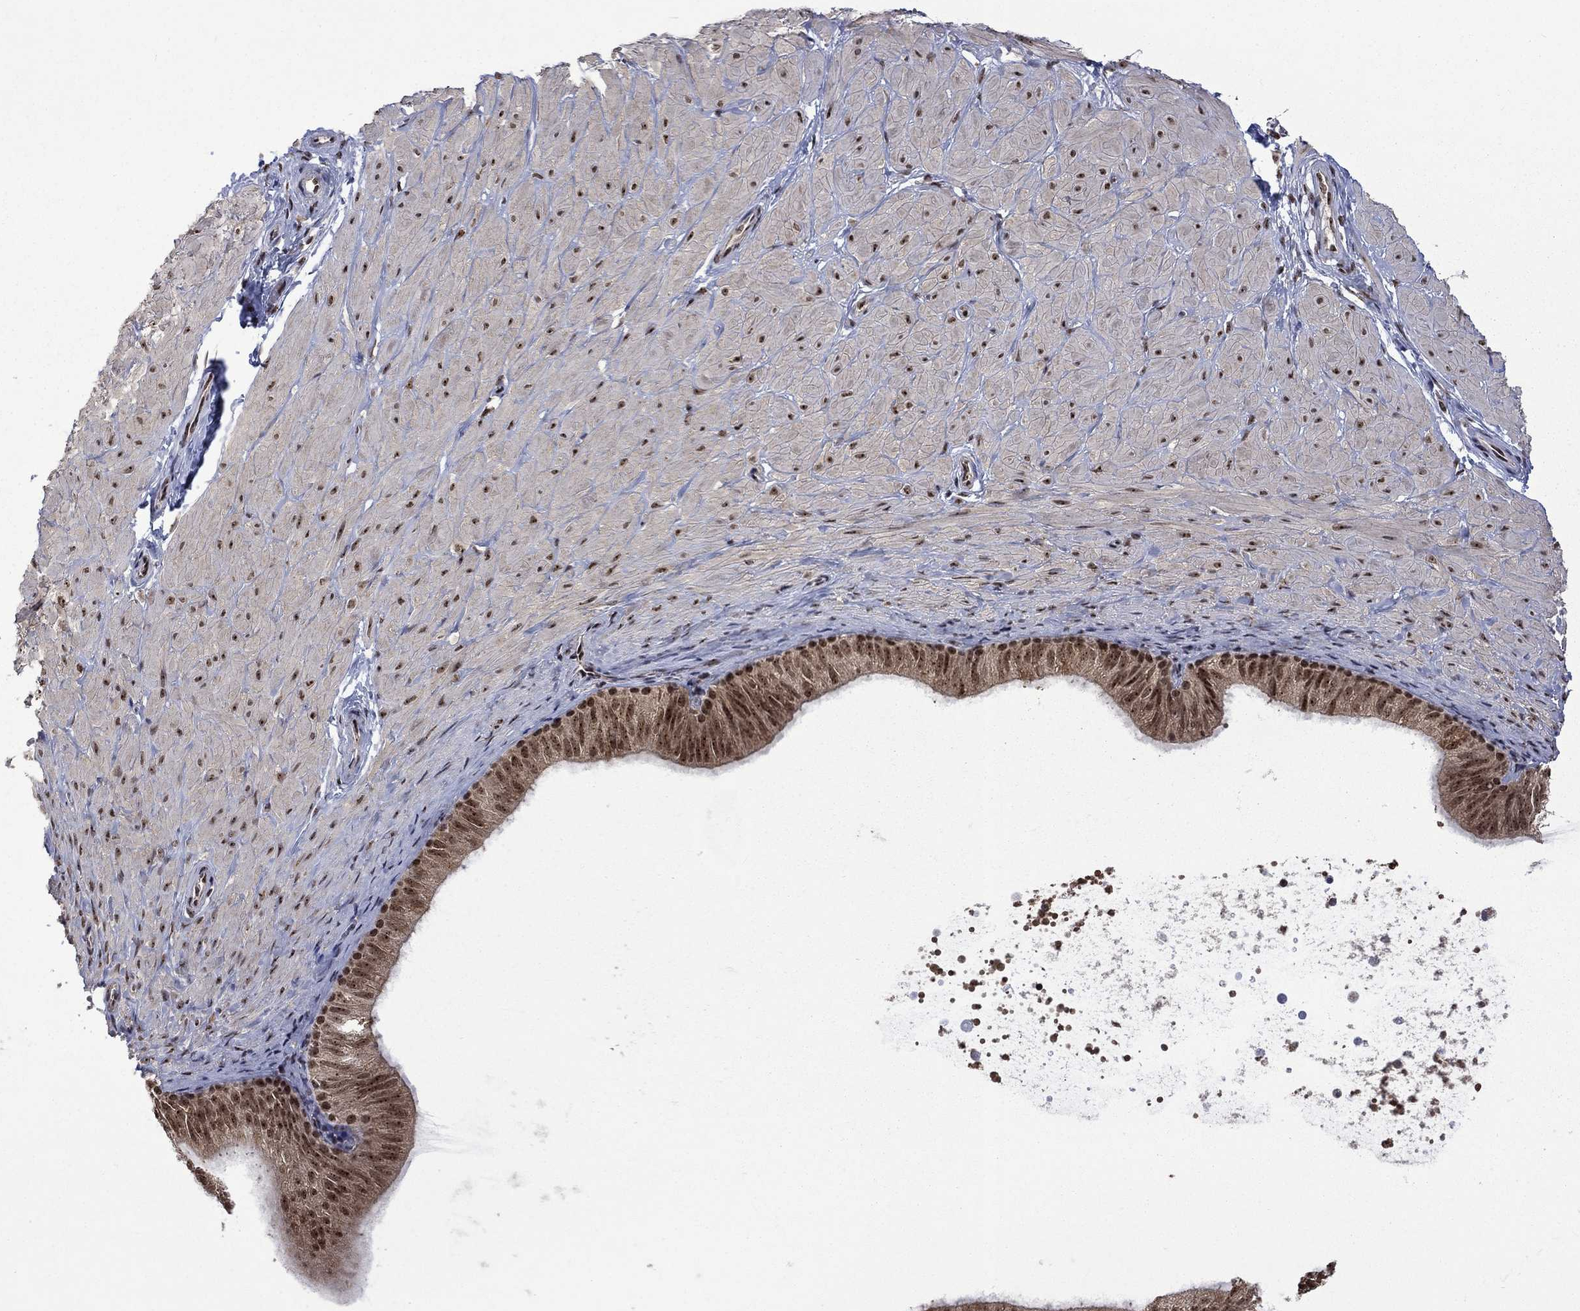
{"staining": {"intensity": "negative", "quantity": "none", "location": "none"}, "tissue": "soft tissue", "cell_type": "Fibroblasts", "image_type": "normal", "snomed": [{"axis": "morphology", "description": "Normal tissue, NOS"}, {"axis": "topography", "description": "Smooth muscle"}, {"axis": "topography", "description": "Peripheral nerve tissue"}], "caption": "This image is of benign soft tissue stained with immunohistochemistry (IHC) to label a protein in brown with the nuclei are counter-stained blue. There is no positivity in fibroblasts.", "gene": "FBLL1", "patient": {"sex": "male", "age": 22}}